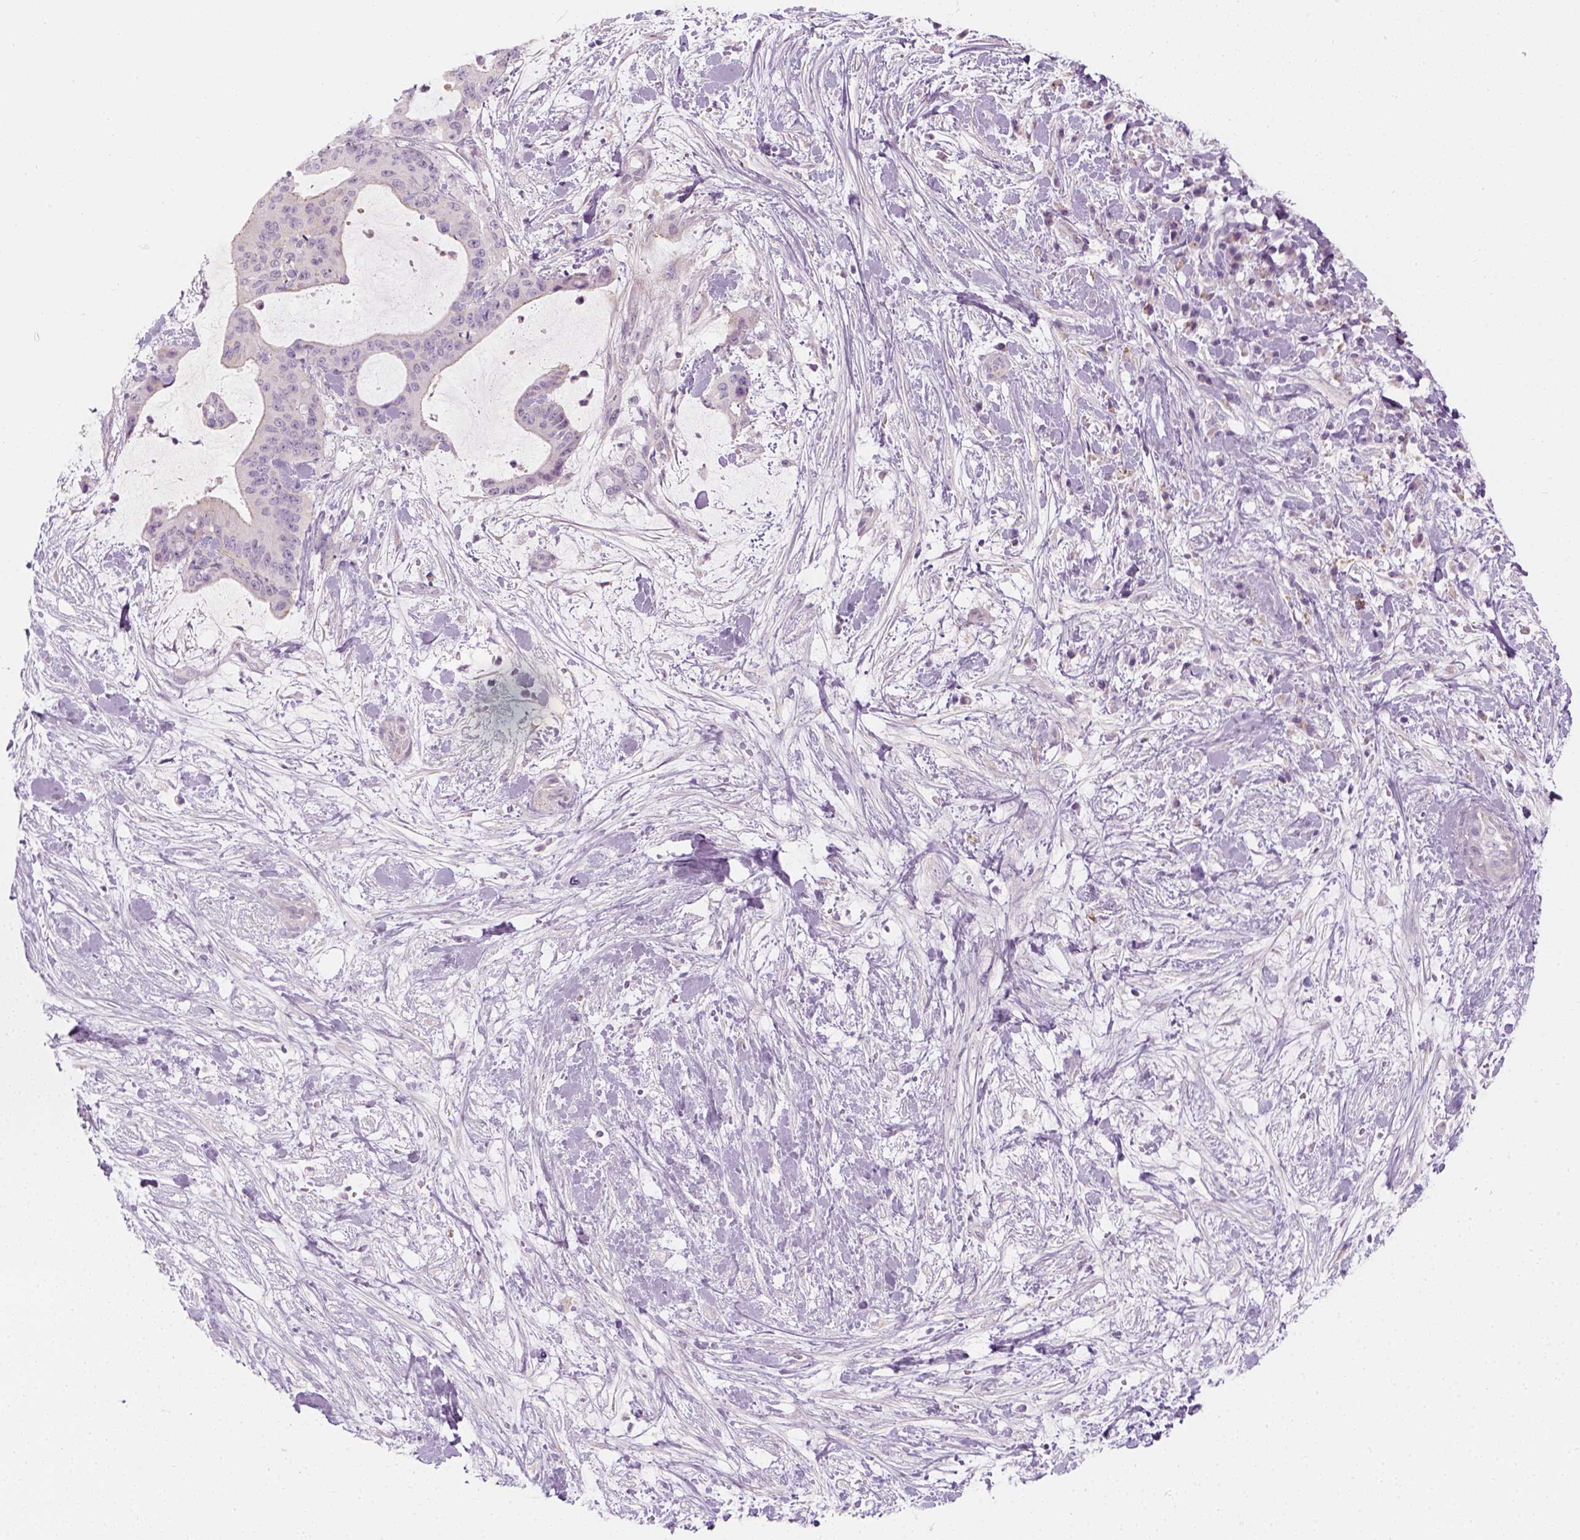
{"staining": {"intensity": "negative", "quantity": "none", "location": "none"}, "tissue": "liver cancer", "cell_type": "Tumor cells", "image_type": "cancer", "snomed": [{"axis": "morphology", "description": "Cholangiocarcinoma"}, {"axis": "topography", "description": "Liver"}], "caption": "Micrograph shows no protein positivity in tumor cells of liver cholangiocarcinoma tissue.", "gene": "PRAME", "patient": {"sex": "female", "age": 73}}